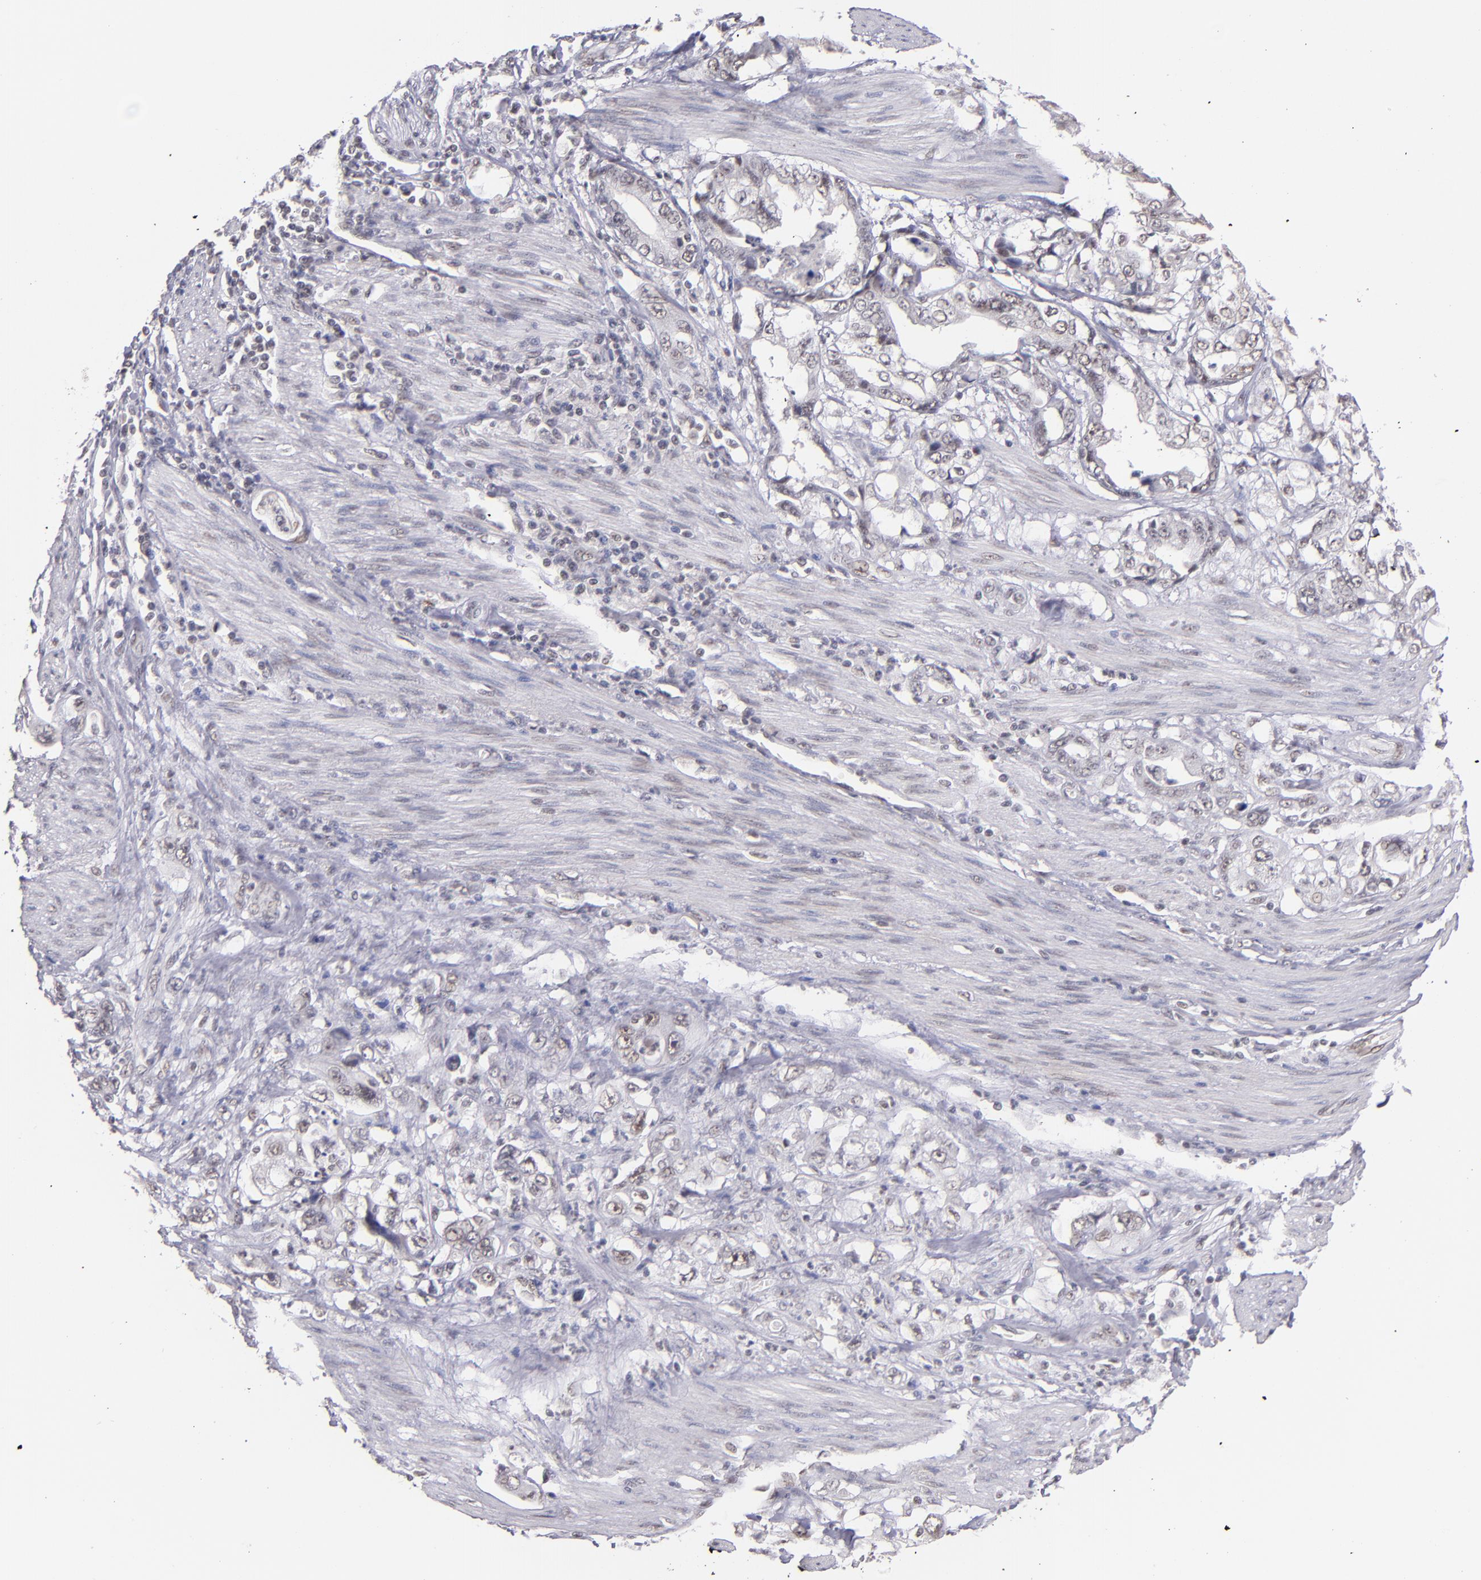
{"staining": {"intensity": "weak", "quantity": "25%-75%", "location": "nuclear"}, "tissue": "stomach cancer", "cell_type": "Tumor cells", "image_type": "cancer", "snomed": [{"axis": "morphology", "description": "Adenocarcinoma, NOS"}, {"axis": "topography", "description": "Pancreas"}, {"axis": "topography", "description": "Stomach, upper"}], "caption": "Stomach cancer (adenocarcinoma) stained for a protein (brown) exhibits weak nuclear positive positivity in about 25%-75% of tumor cells.", "gene": "ZNF148", "patient": {"sex": "male", "age": 77}}